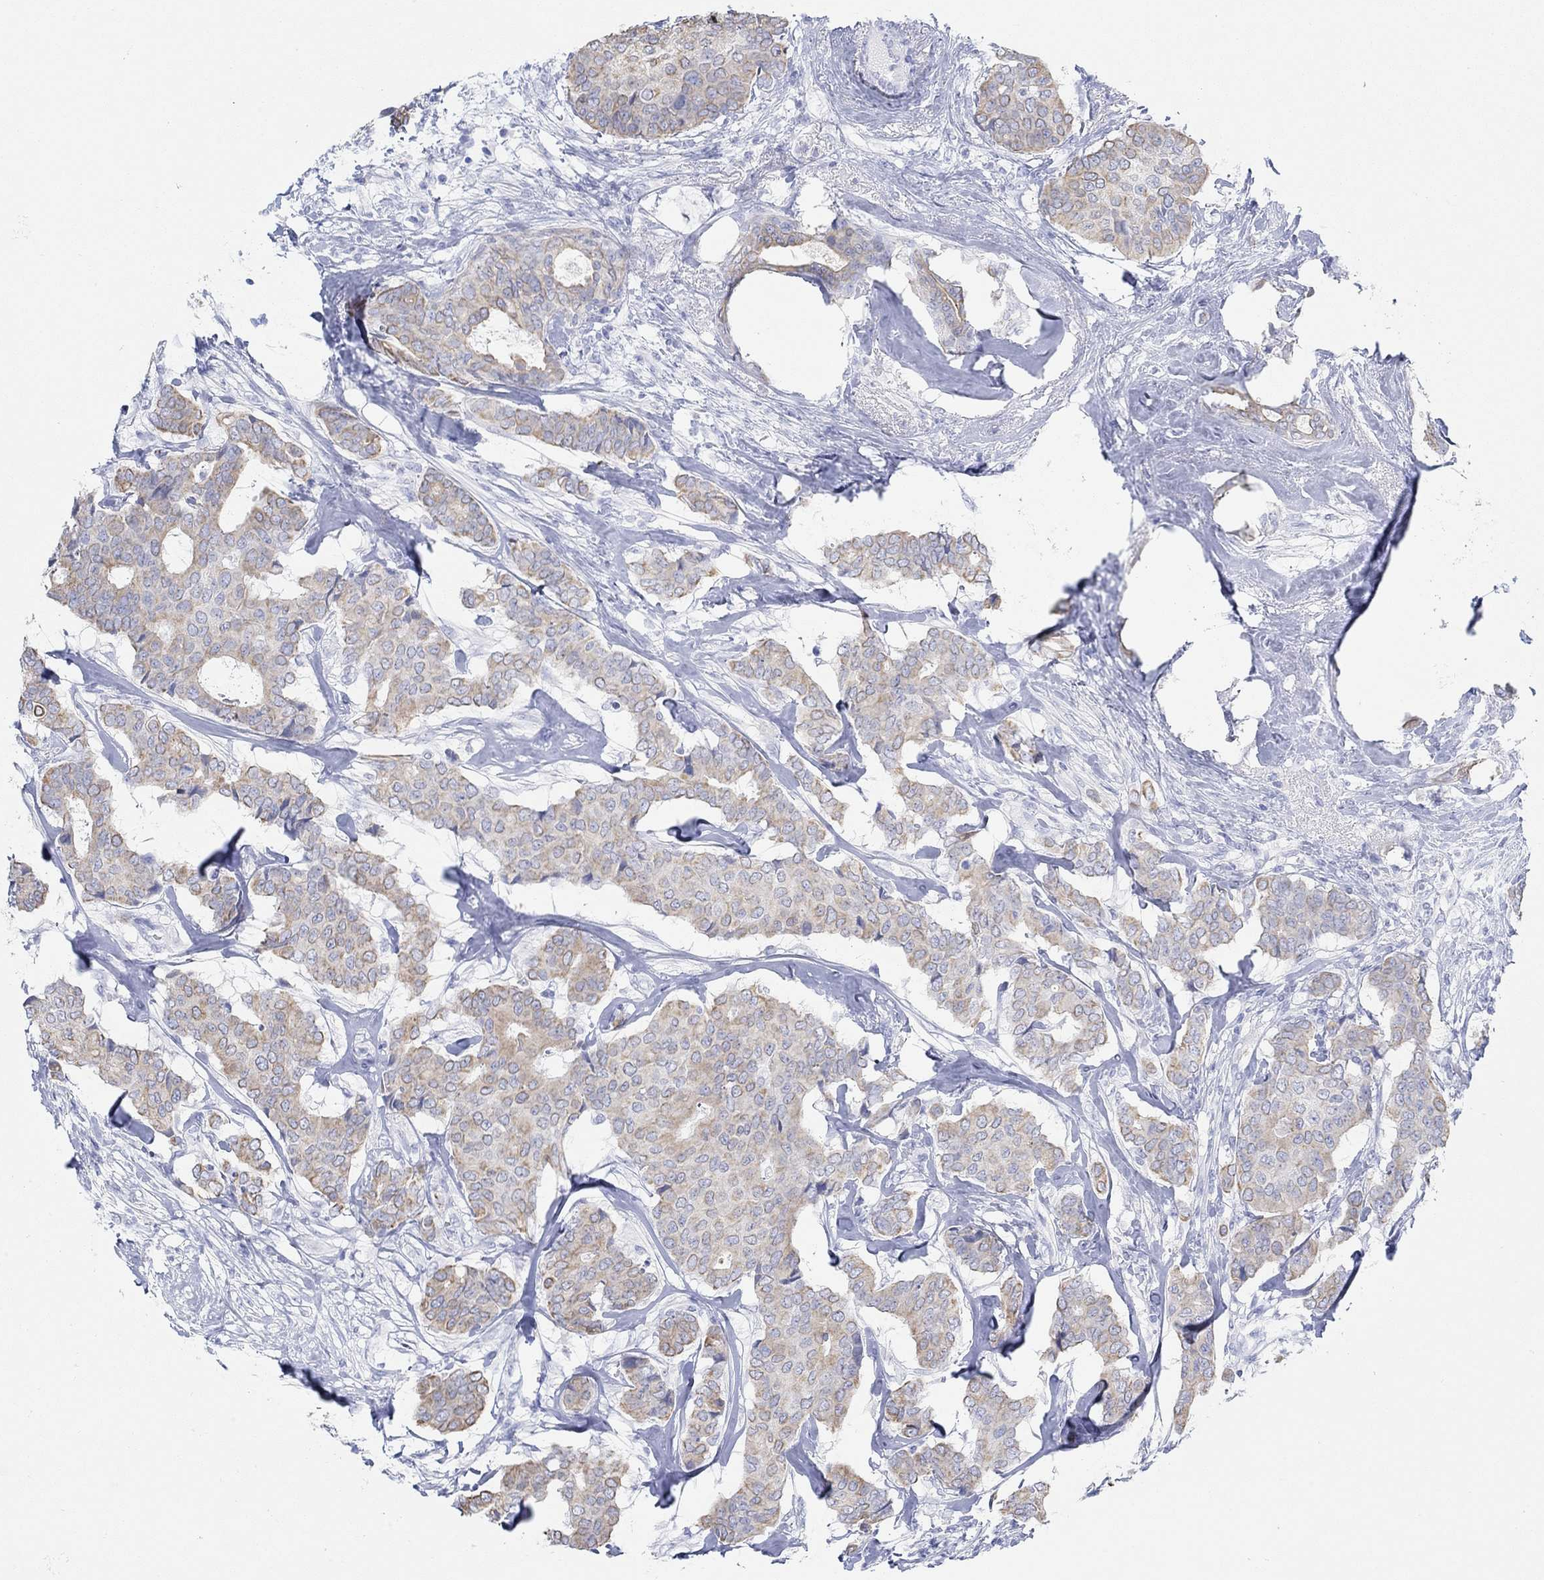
{"staining": {"intensity": "weak", "quantity": "25%-75%", "location": "cytoplasmic/membranous"}, "tissue": "breast cancer", "cell_type": "Tumor cells", "image_type": "cancer", "snomed": [{"axis": "morphology", "description": "Duct carcinoma"}, {"axis": "topography", "description": "Breast"}], "caption": "Immunohistochemistry (IHC) of invasive ductal carcinoma (breast) exhibits low levels of weak cytoplasmic/membranous staining in about 25%-75% of tumor cells.", "gene": "AK8", "patient": {"sex": "female", "age": 75}}